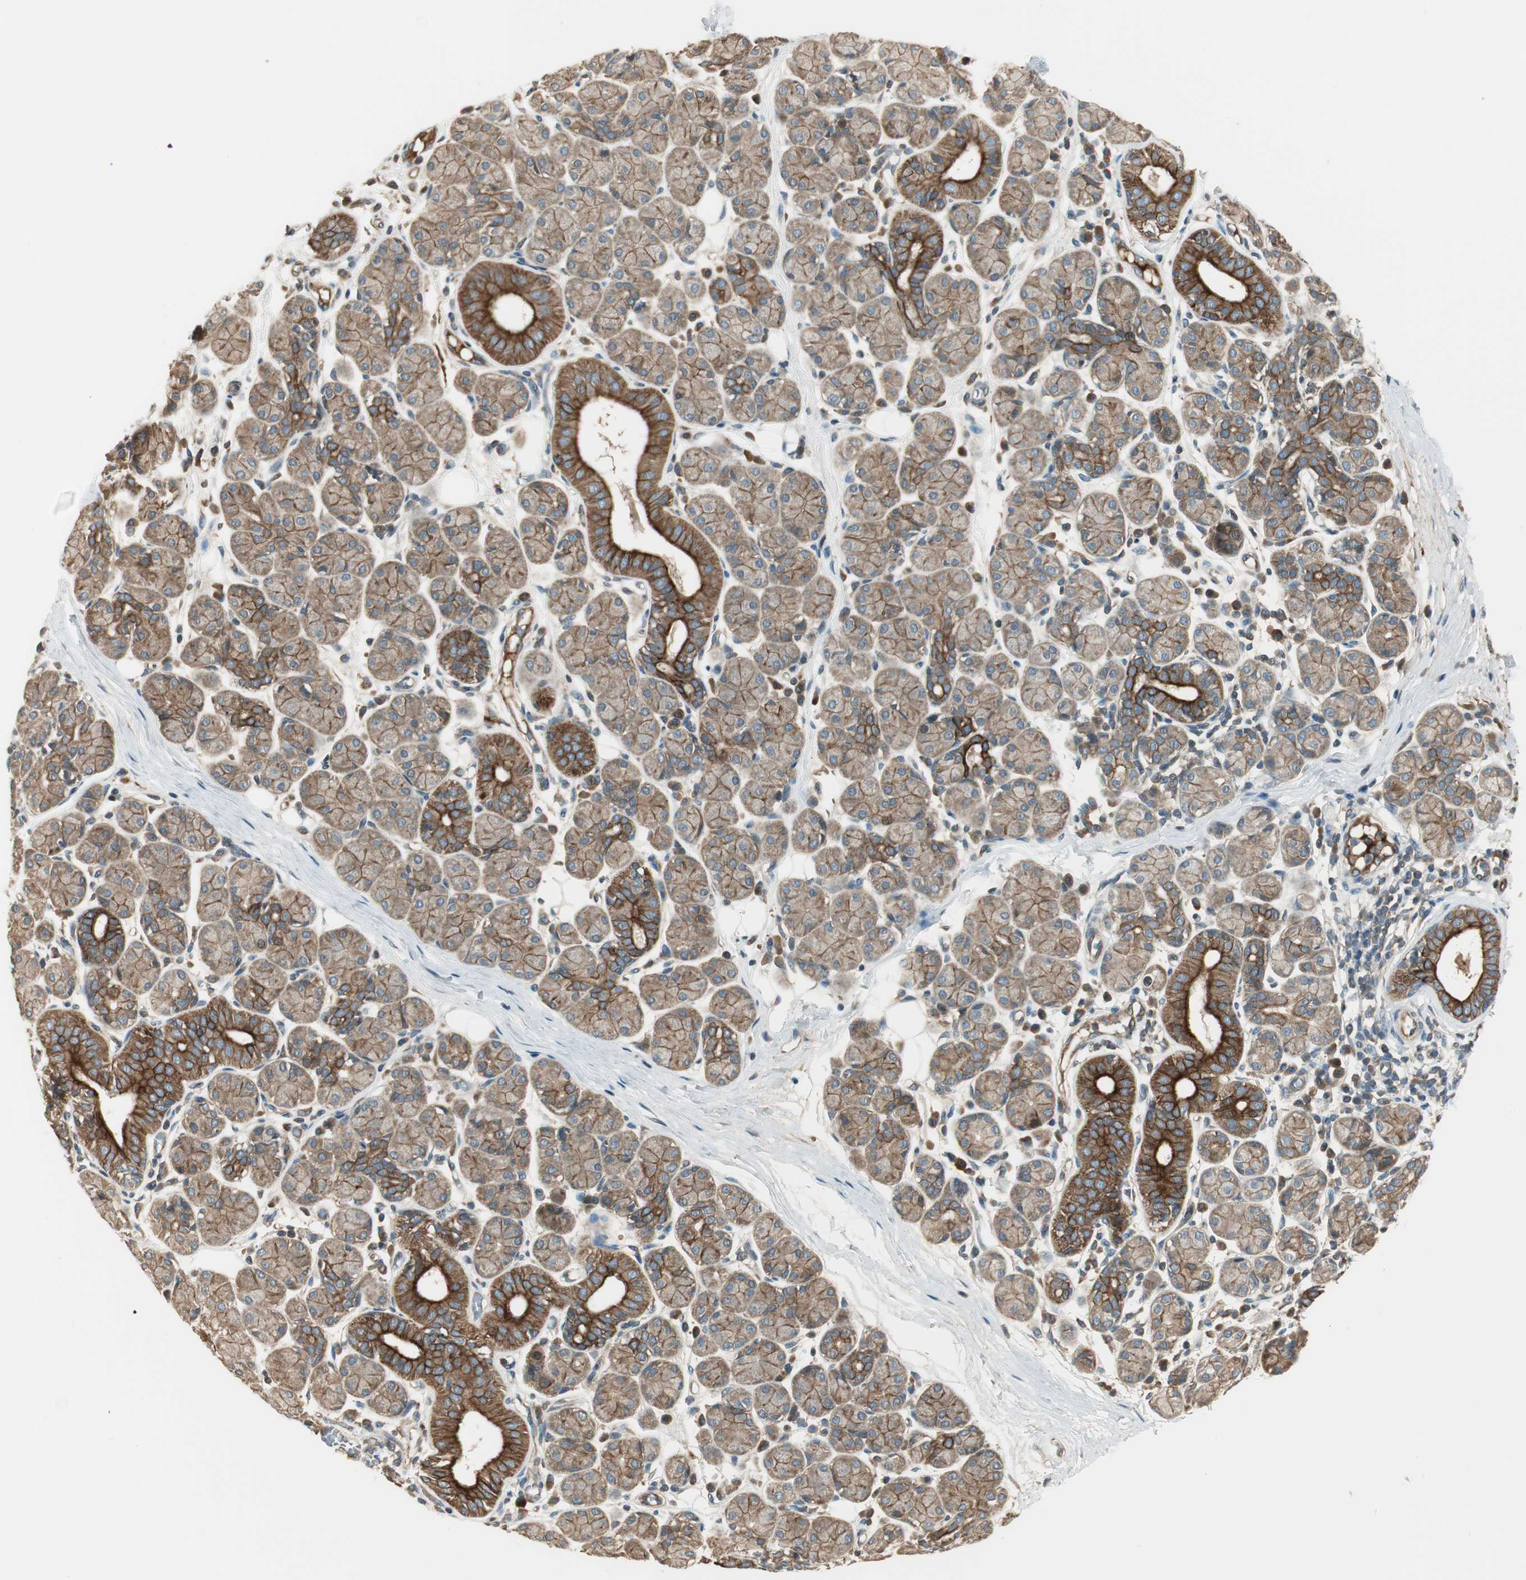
{"staining": {"intensity": "moderate", "quantity": "25%-75%", "location": "cytoplasmic/membranous"}, "tissue": "salivary gland", "cell_type": "Glandular cells", "image_type": "normal", "snomed": [{"axis": "morphology", "description": "Normal tissue, NOS"}, {"axis": "morphology", "description": "Inflammation, NOS"}, {"axis": "topography", "description": "Lymph node"}, {"axis": "topography", "description": "Salivary gland"}], "caption": "Normal salivary gland was stained to show a protein in brown. There is medium levels of moderate cytoplasmic/membranous staining in approximately 25%-75% of glandular cells. The staining was performed using DAB (3,3'-diaminobenzidine), with brown indicating positive protein expression. Nuclei are stained blue with hematoxylin.", "gene": "PFDN5", "patient": {"sex": "male", "age": 3}}